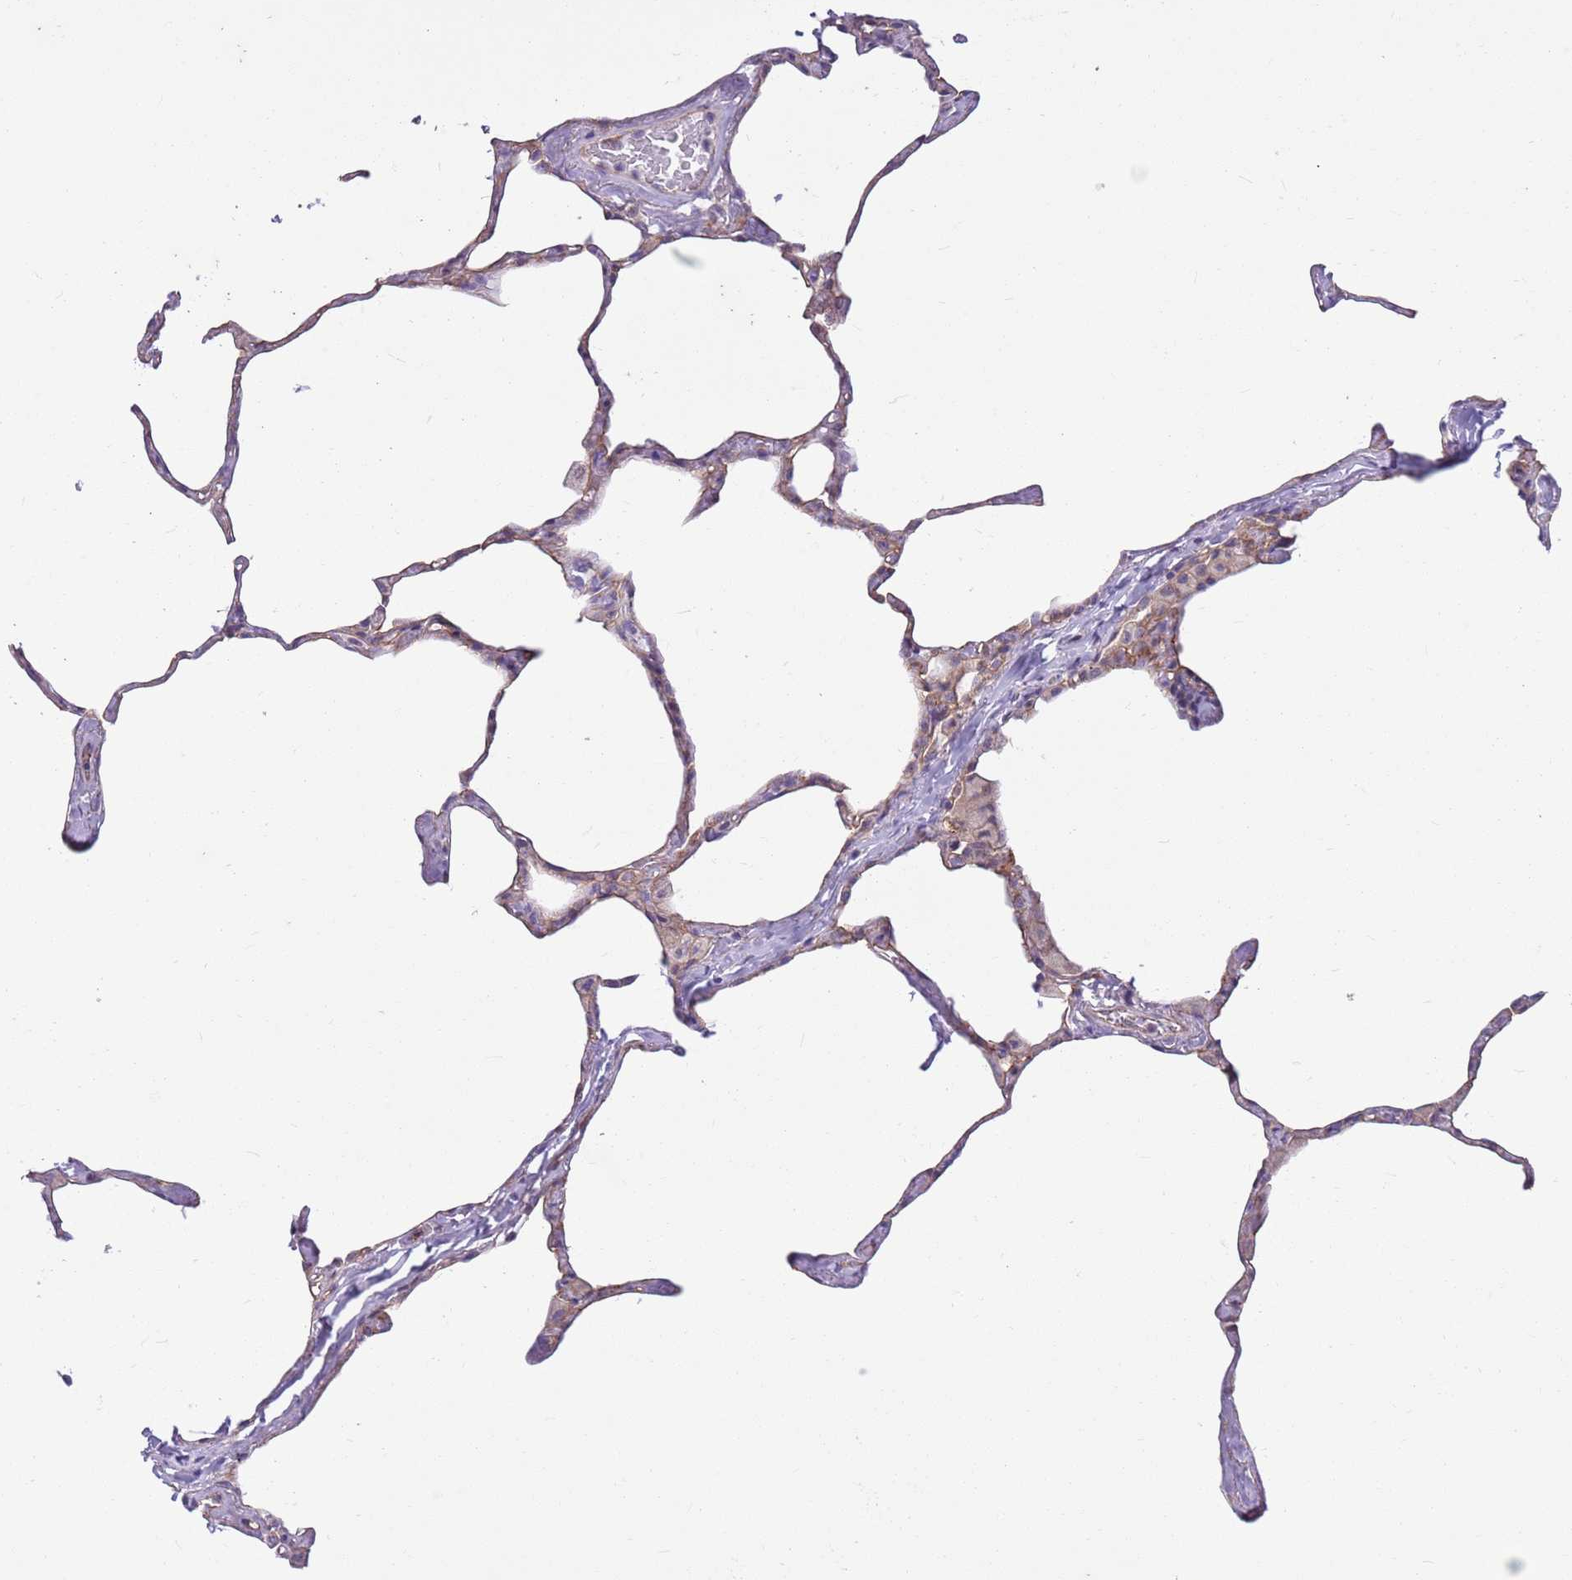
{"staining": {"intensity": "negative", "quantity": "none", "location": "none"}, "tissue": "lung", "cell_type": "Alveolar cells", "image_type": "normal", "snomed": [{"axis": "morphology", "description": "Normal tissue, NOS"}, {"axis": "topography", "description": "Lung"}], "caption": "There is no significant staining in alveolar cells of lung. (DAB (3,3'-diaminobenzidine) immunohistochemistry, high magnification).", "gene": "PARP8", "patient": {"sex": "male", "age": 65}}